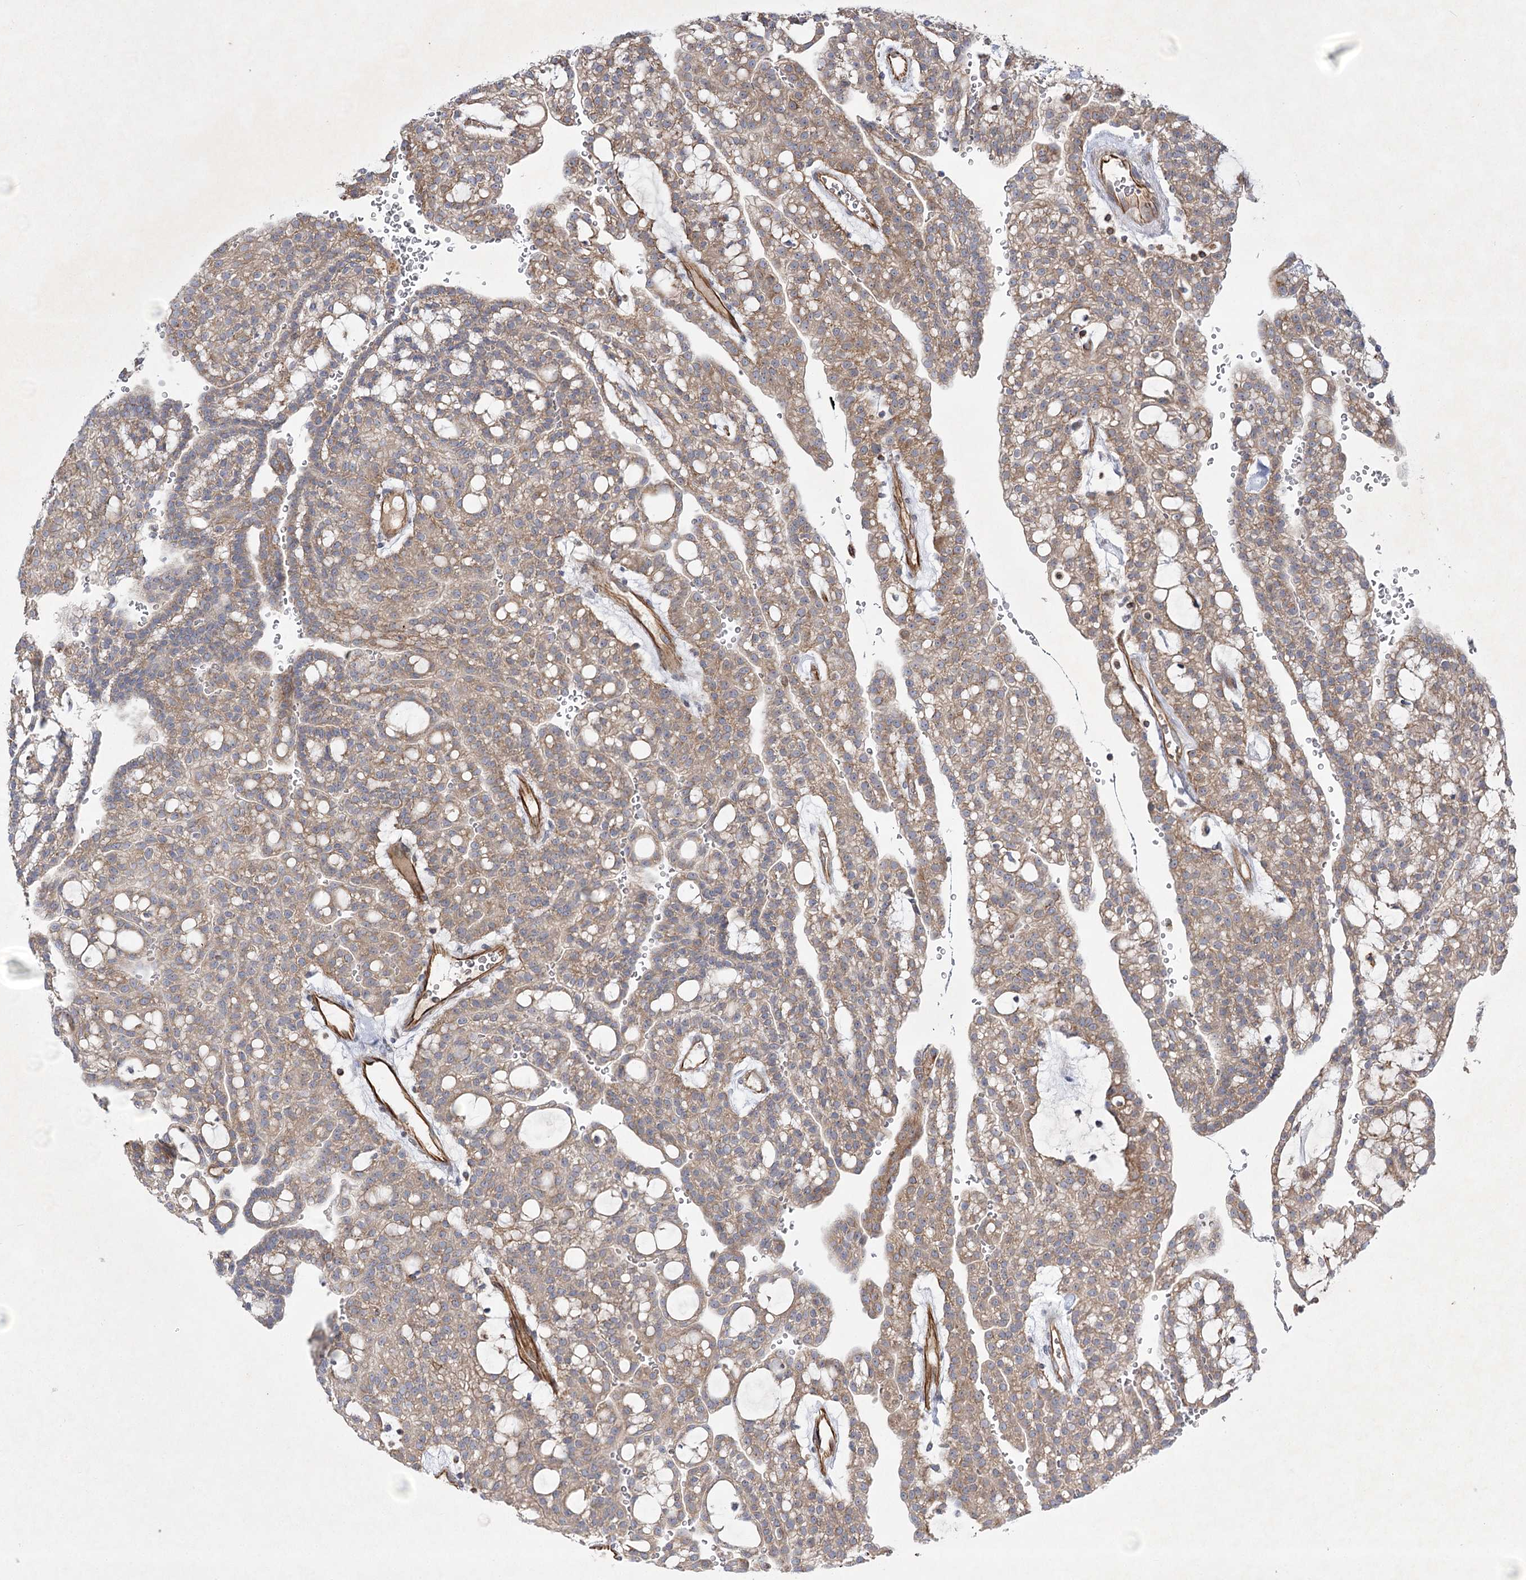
{"staining": {"intensity": "moderate", "quantity": ">75%", "location": "cytoplasmic/membranous"}, "tissue": "renal cancer", "cell_type": "Tumor cells", "image_type": "cancer", "snomed": [{"axis": "morphology", "description": "Adenocarcinoma, NOS"}, {"axis": "topography", "description": "Kidney"}], "caption": "Approximately >75% of tumor cells in human renal cancer reveal moderate cytoplasmic/membranous protein positivity as visualized by brown immunohistochemical staining.", "gene": "KIAA0825", "patient": {"sex": "male", "age": 63}}